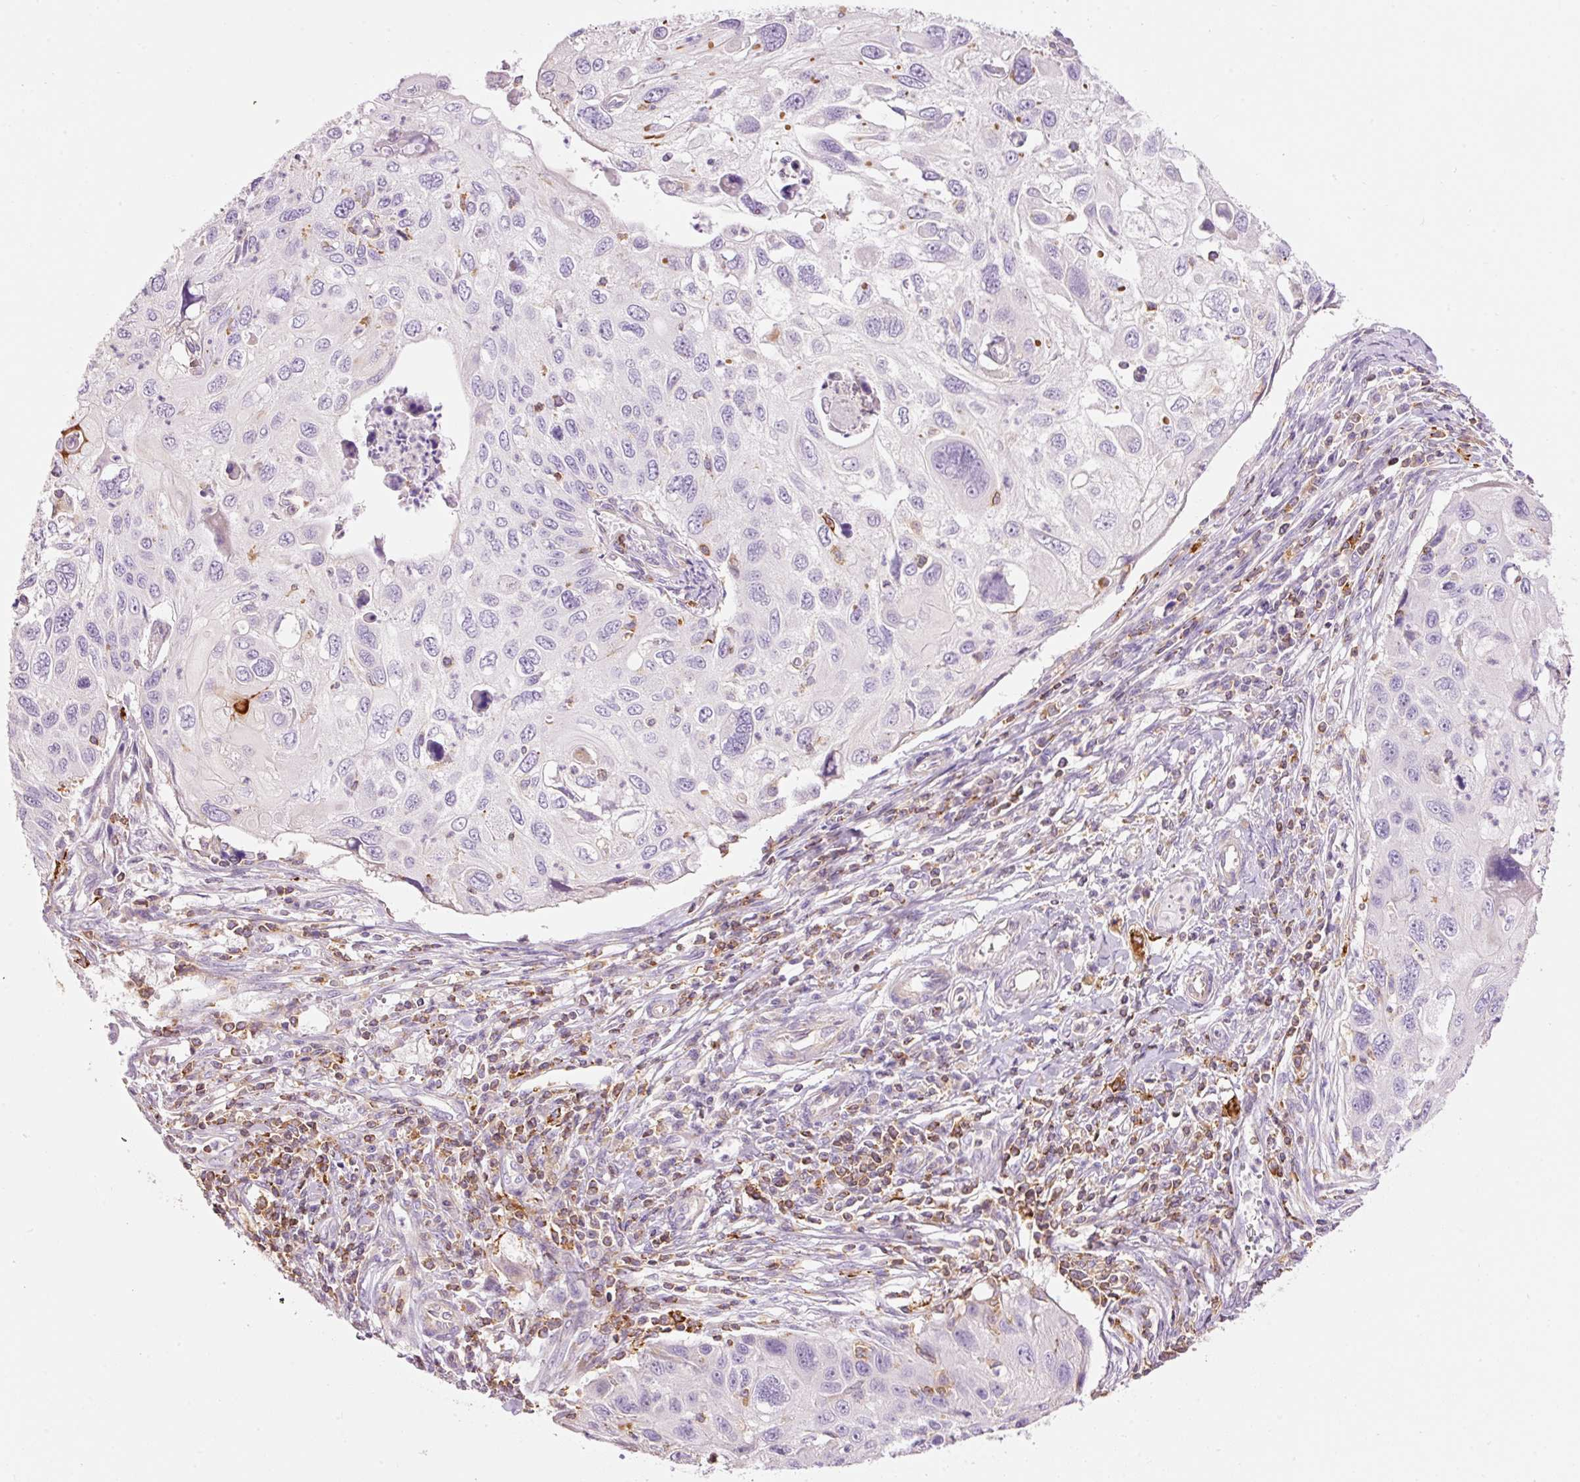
{"staining": {"intensity": "negative", "quantity": "none", "location": "none"}, "tissue": "cervical cancer", "cell_type": "Tumor cells", "image_type": "cancer", "snomed": [{"axis": "morphology", "description": "Squamous cell carcinoma, NOS"}, {"axis": "topography", "description": "Cervix"}], "caption": "This micrograph is of cervical squamous cell carcinoma stained with immunohistochemistry (IHC) to label a protein in brown with the nuclei are counter-stained blue. There is no staining in tumor cells. (DAB (3,3'-diaminobenzidine) IHC, high magnification).", "gene": "DOK6", "patient": {"sex": "female", "age": 70}}